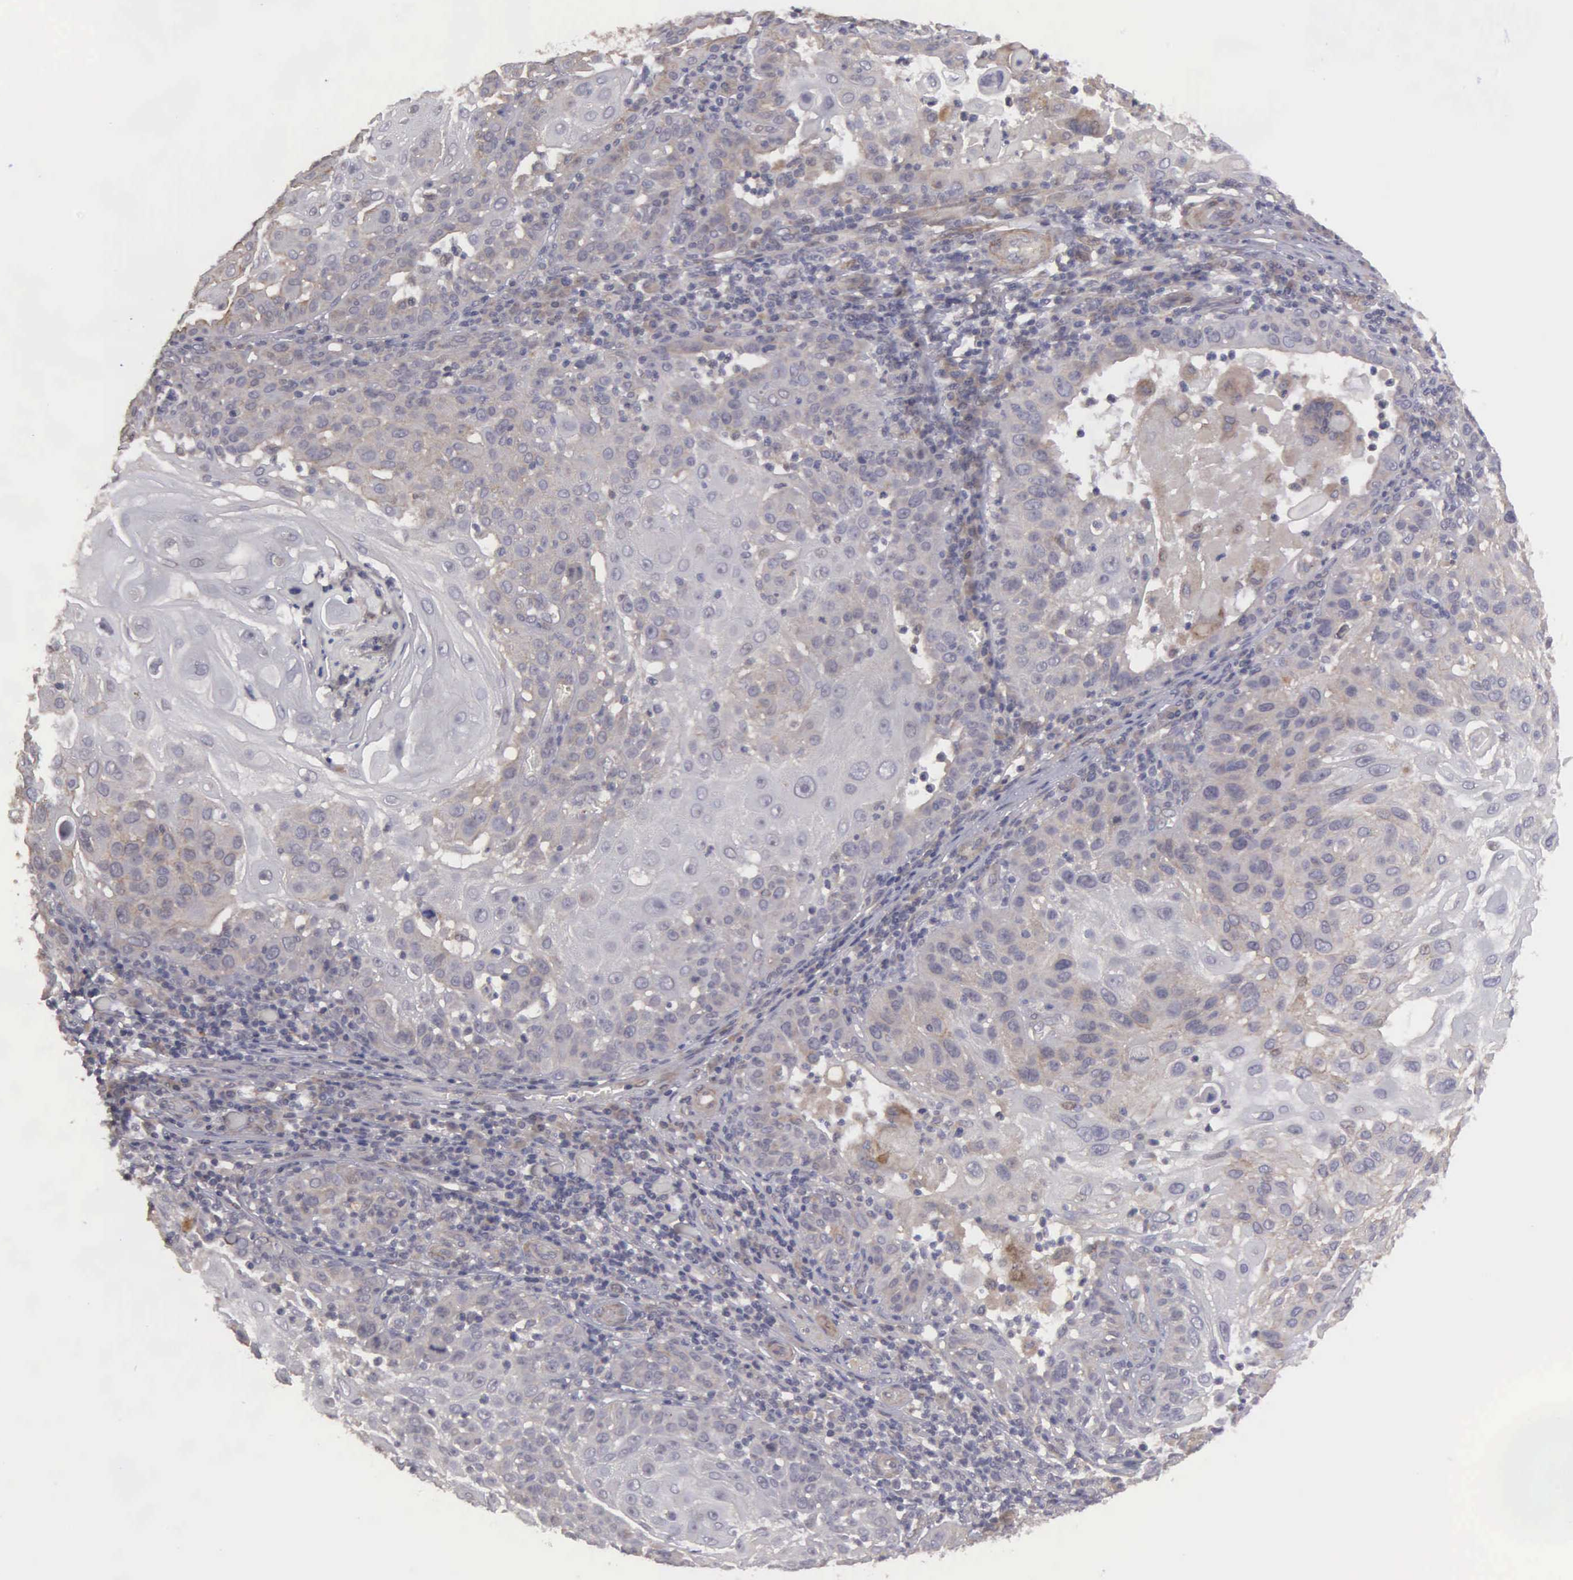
{"staining": {"intensity": "weak", "quantity": "25%-75%", "location": "cytoplasmic/membranous"}, "tissue": "skin cancer", "cell_type": "Tumor cells", "image_type": "cancer", "snomed": [{"axis": "morphology", "description": "Squamous cell carcinoma, NOS"}, {"axis": "topography", "description": "Skin"}], "caption": "Protein staining of skin cancer tissue exhibits weak cytoplasmic/membranous staining in approximately 25%-75% of tumor cells.", "gene": "RTL10", "patient": {"sex": "female", "age": 89}}